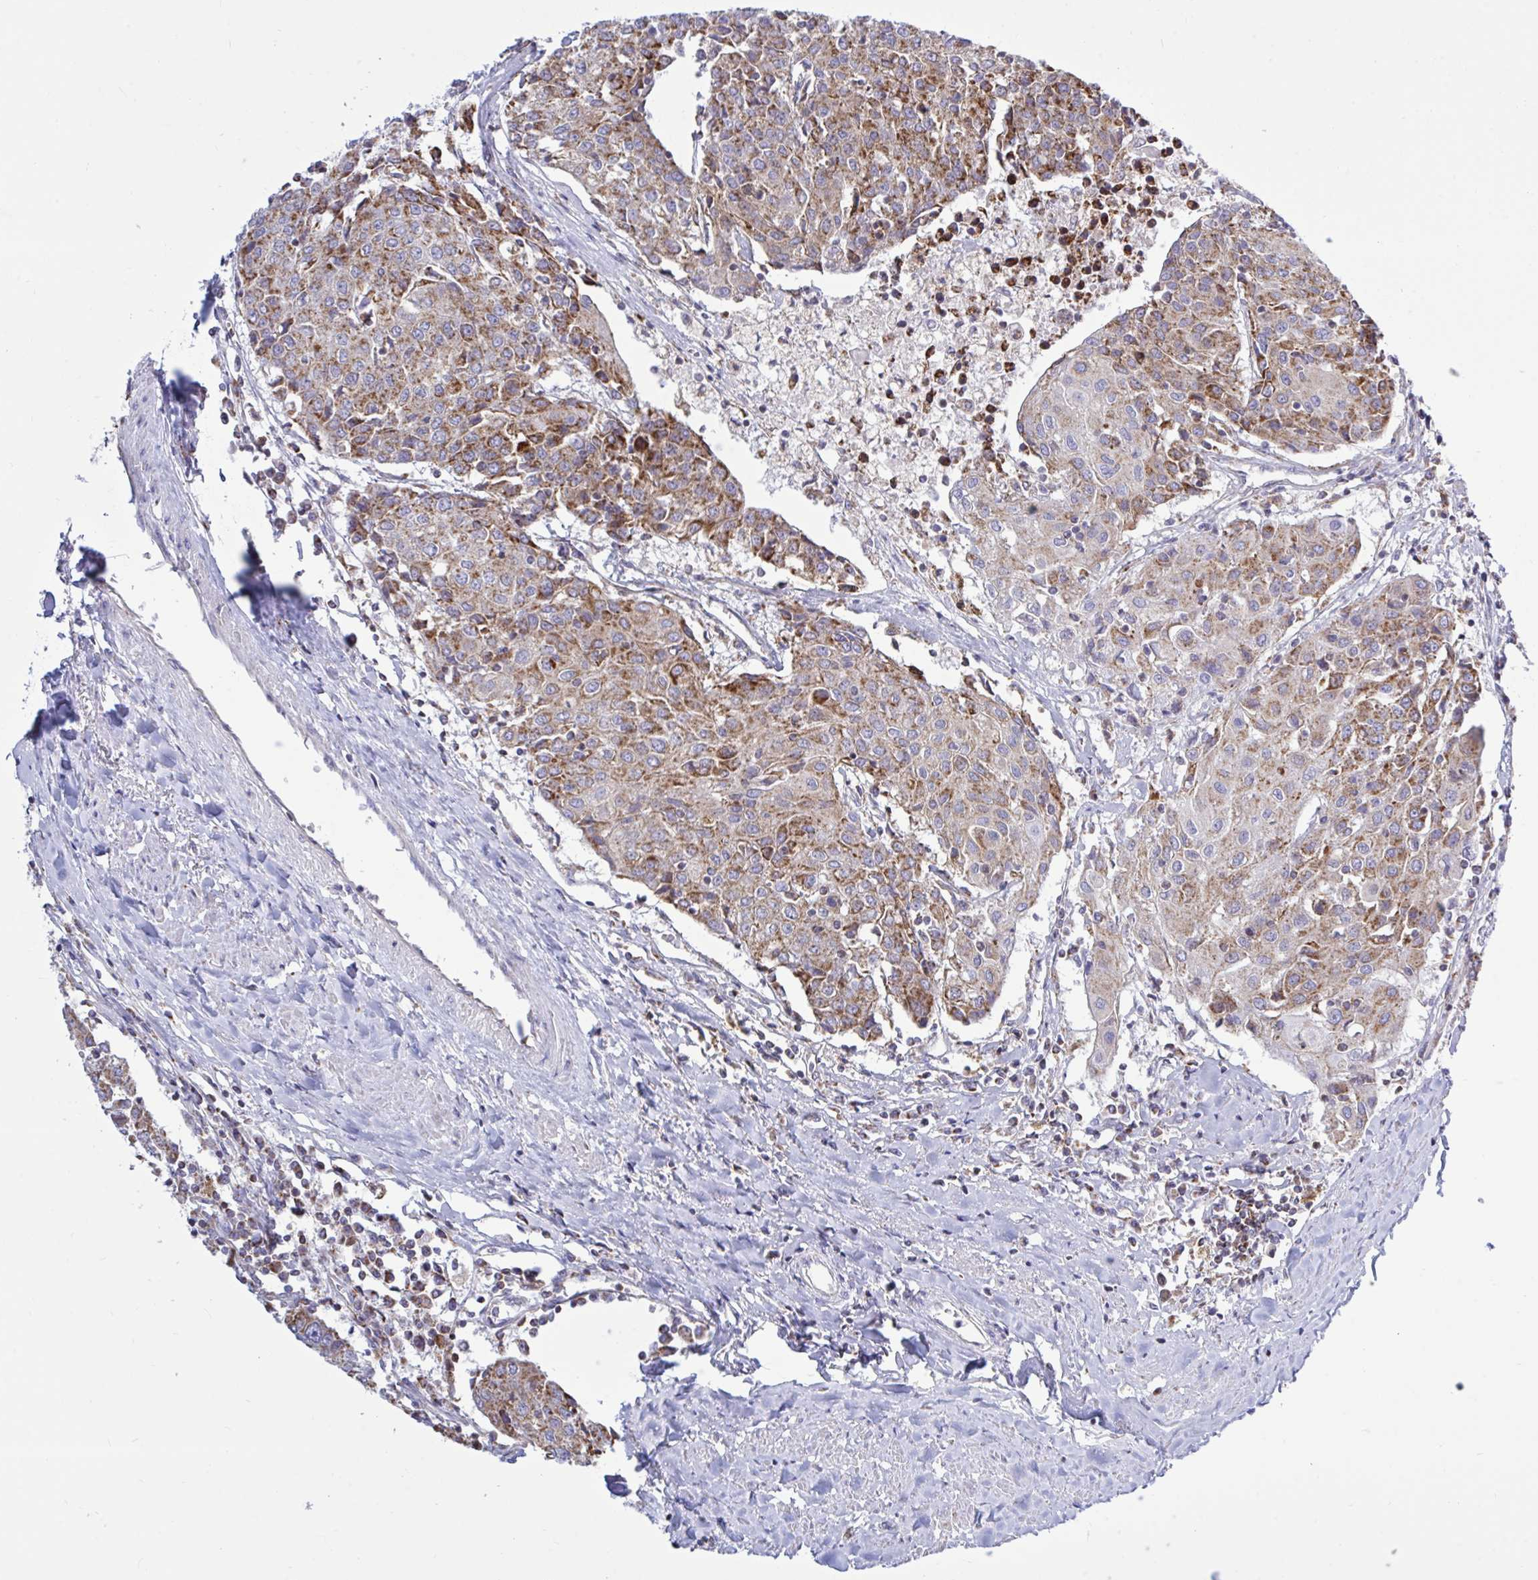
{"staining": {"intensity": "moderate", "quantity": ">75%", "location": "cytoplasmic/membranous"}, "tissue": "urothelial cancer", "cell_type": "Tumor cells", "image_type": "cancer", "snomed": [{"axis": "morphology", "description": "Urothelial carcinoma, High grade"}, {"axis": "topography", "description": "Urinary bladder"}], "caption": "IHC photomicrograph of neoplastic tissue: urothelial cancer stained using IHC shows medium levels of moderate protein expression localized specifically in the cytoplasmic/membranous of tumor cells, appearing as a cytoplasmic/membranous brown color.", "gene": "HSPE1", "patient": {"sex": "female", "age": 85}}